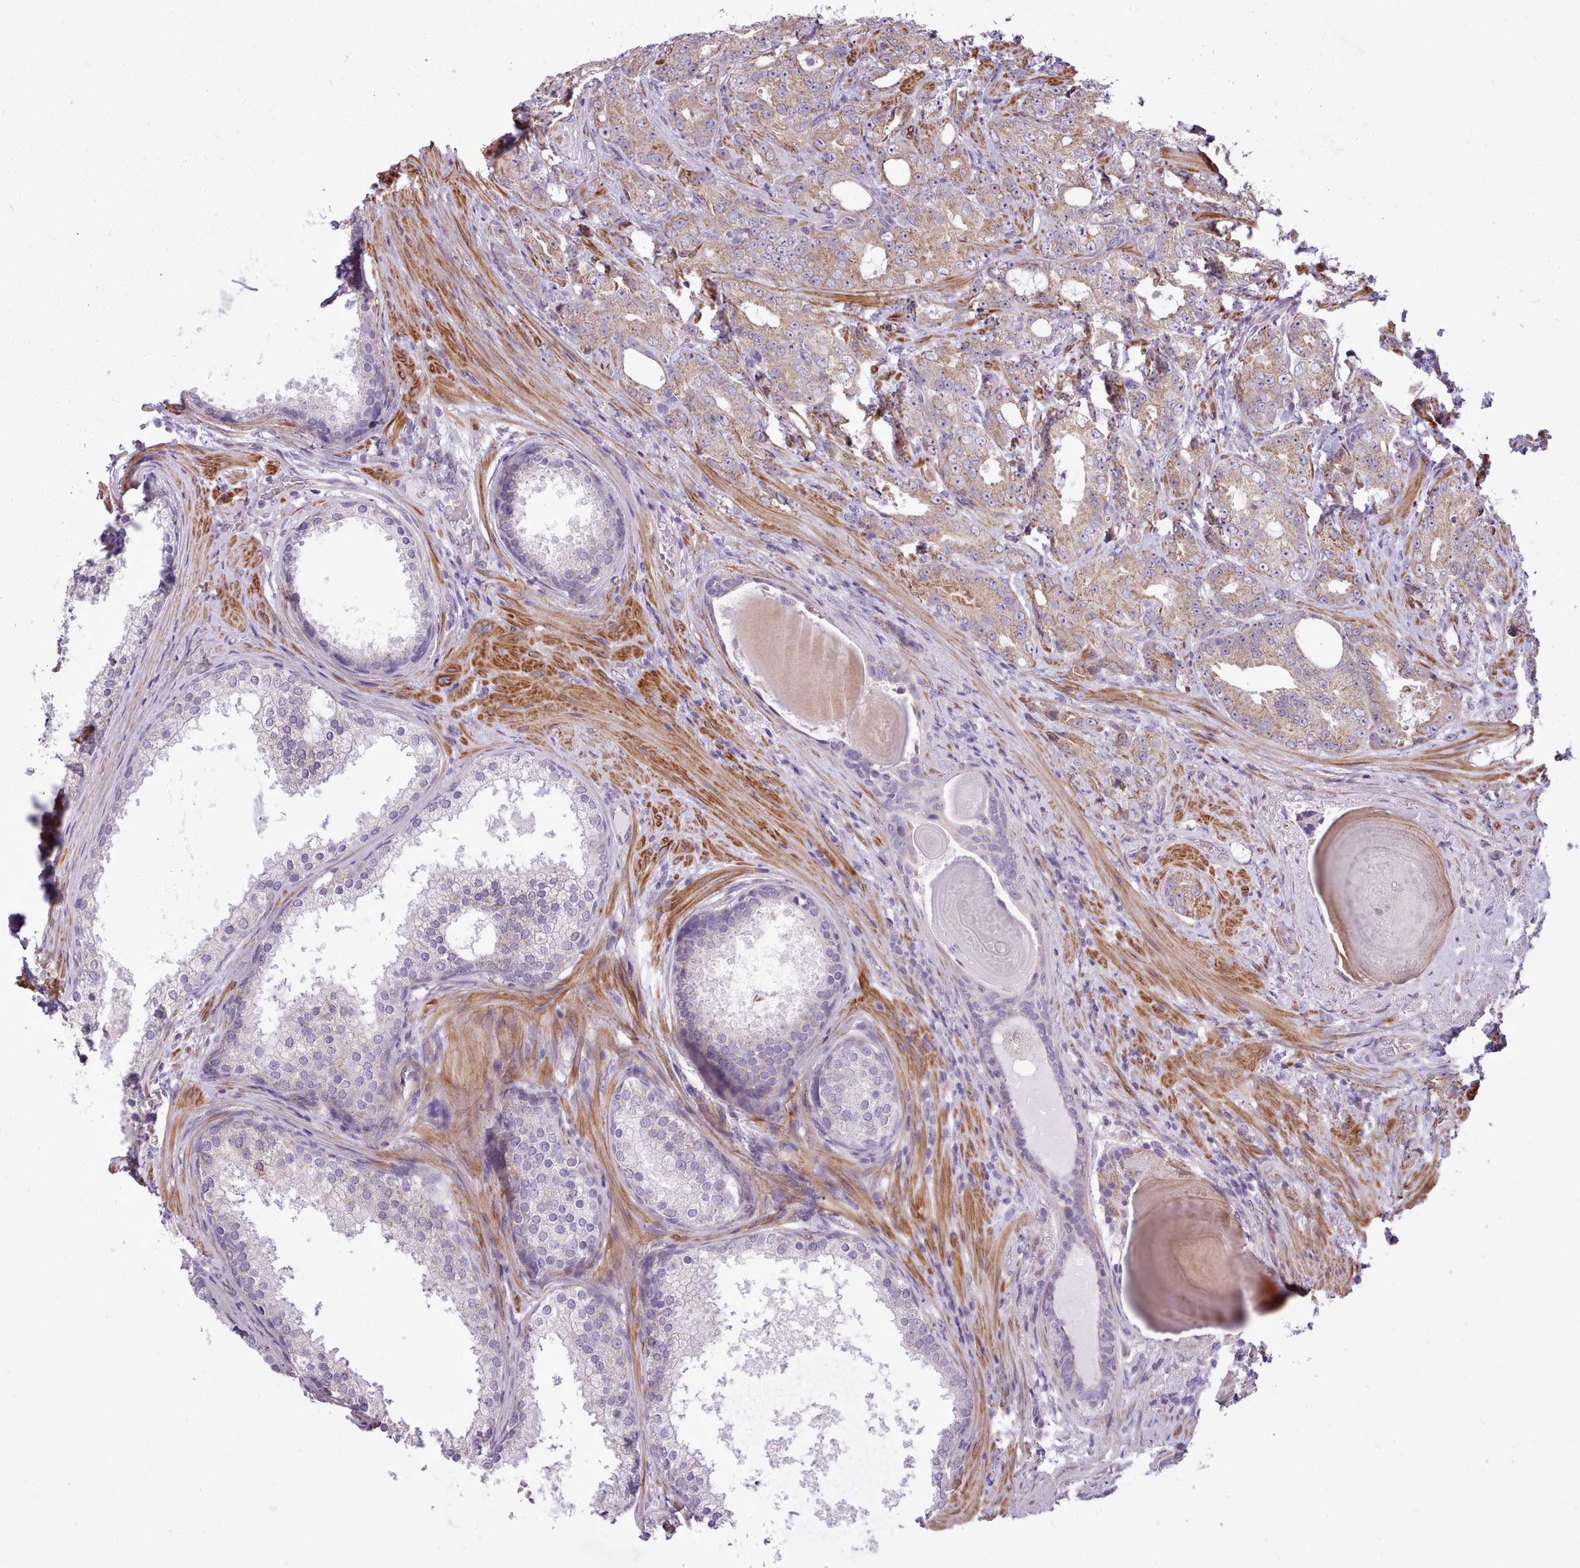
{"staining": {"intensity": "moderate", "quantity": ">75%", "location": "cytoplasmic/membranous"}, "tissue": "prostate cancer", "cell_type": "Tumor cells", "image_type": "cancer", "snomed": [{"axis": "morphology", "description": "Adenocarcinoma, High grade"}, {"axis": "topography", "description": "Prostate"}], "caption": "A micrograph of high-grade adenocarcinoma (prostate) stained for a protein exhibits moderate cytoplasmic/membranous brown staining in tumor cells.", "gene": "AVL9", "patient": {"sex": "male", "age": 69}}